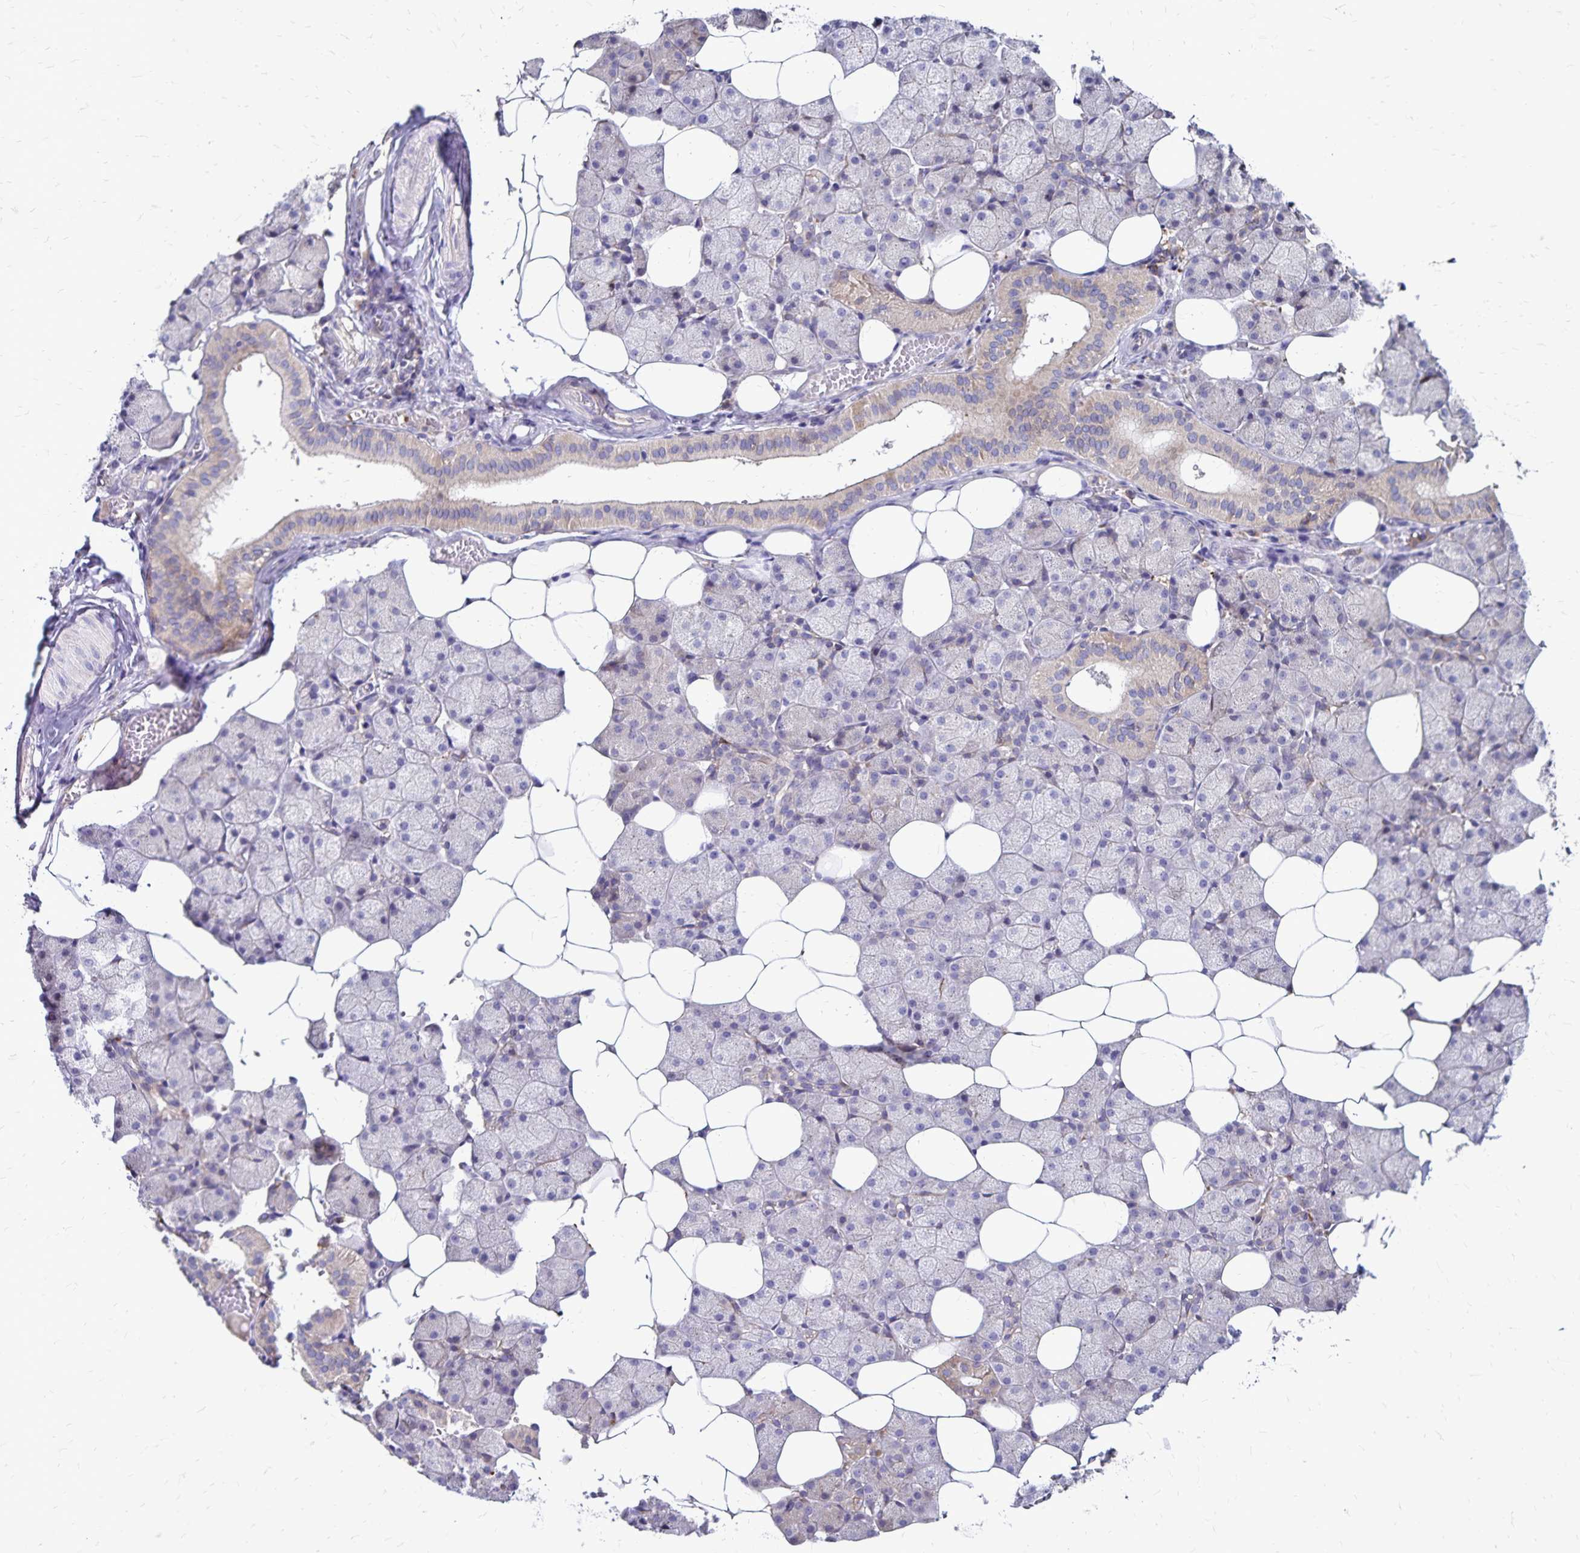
{"staining": {"intensity": "weak", "quantity": "25%-75%", "location": "cytoplasmic/membranous"}, "tissue": "salivary gland", "cell_type": "Glandular cells", "image_type": "normal", "snomed": [{"axis": "morphology", "description": "Normal tissue, NOS"}, {"axis": "topography", "description": "Salivary gland"}], "caption": "Immunohistochemistry (IHC) (DAB) staining of normal human salivary gland reveals weak cytoplasmic/membranous protein positivity in about 25%-75% of glandular cells. The staining was performed using DAB to visualize the protein expression in brown, while the nuclei were stained in blue with hematoxylin (Magnification: 20x).", "gene": "NAGPA", "patient": {"sex": "male", "age": 38}}